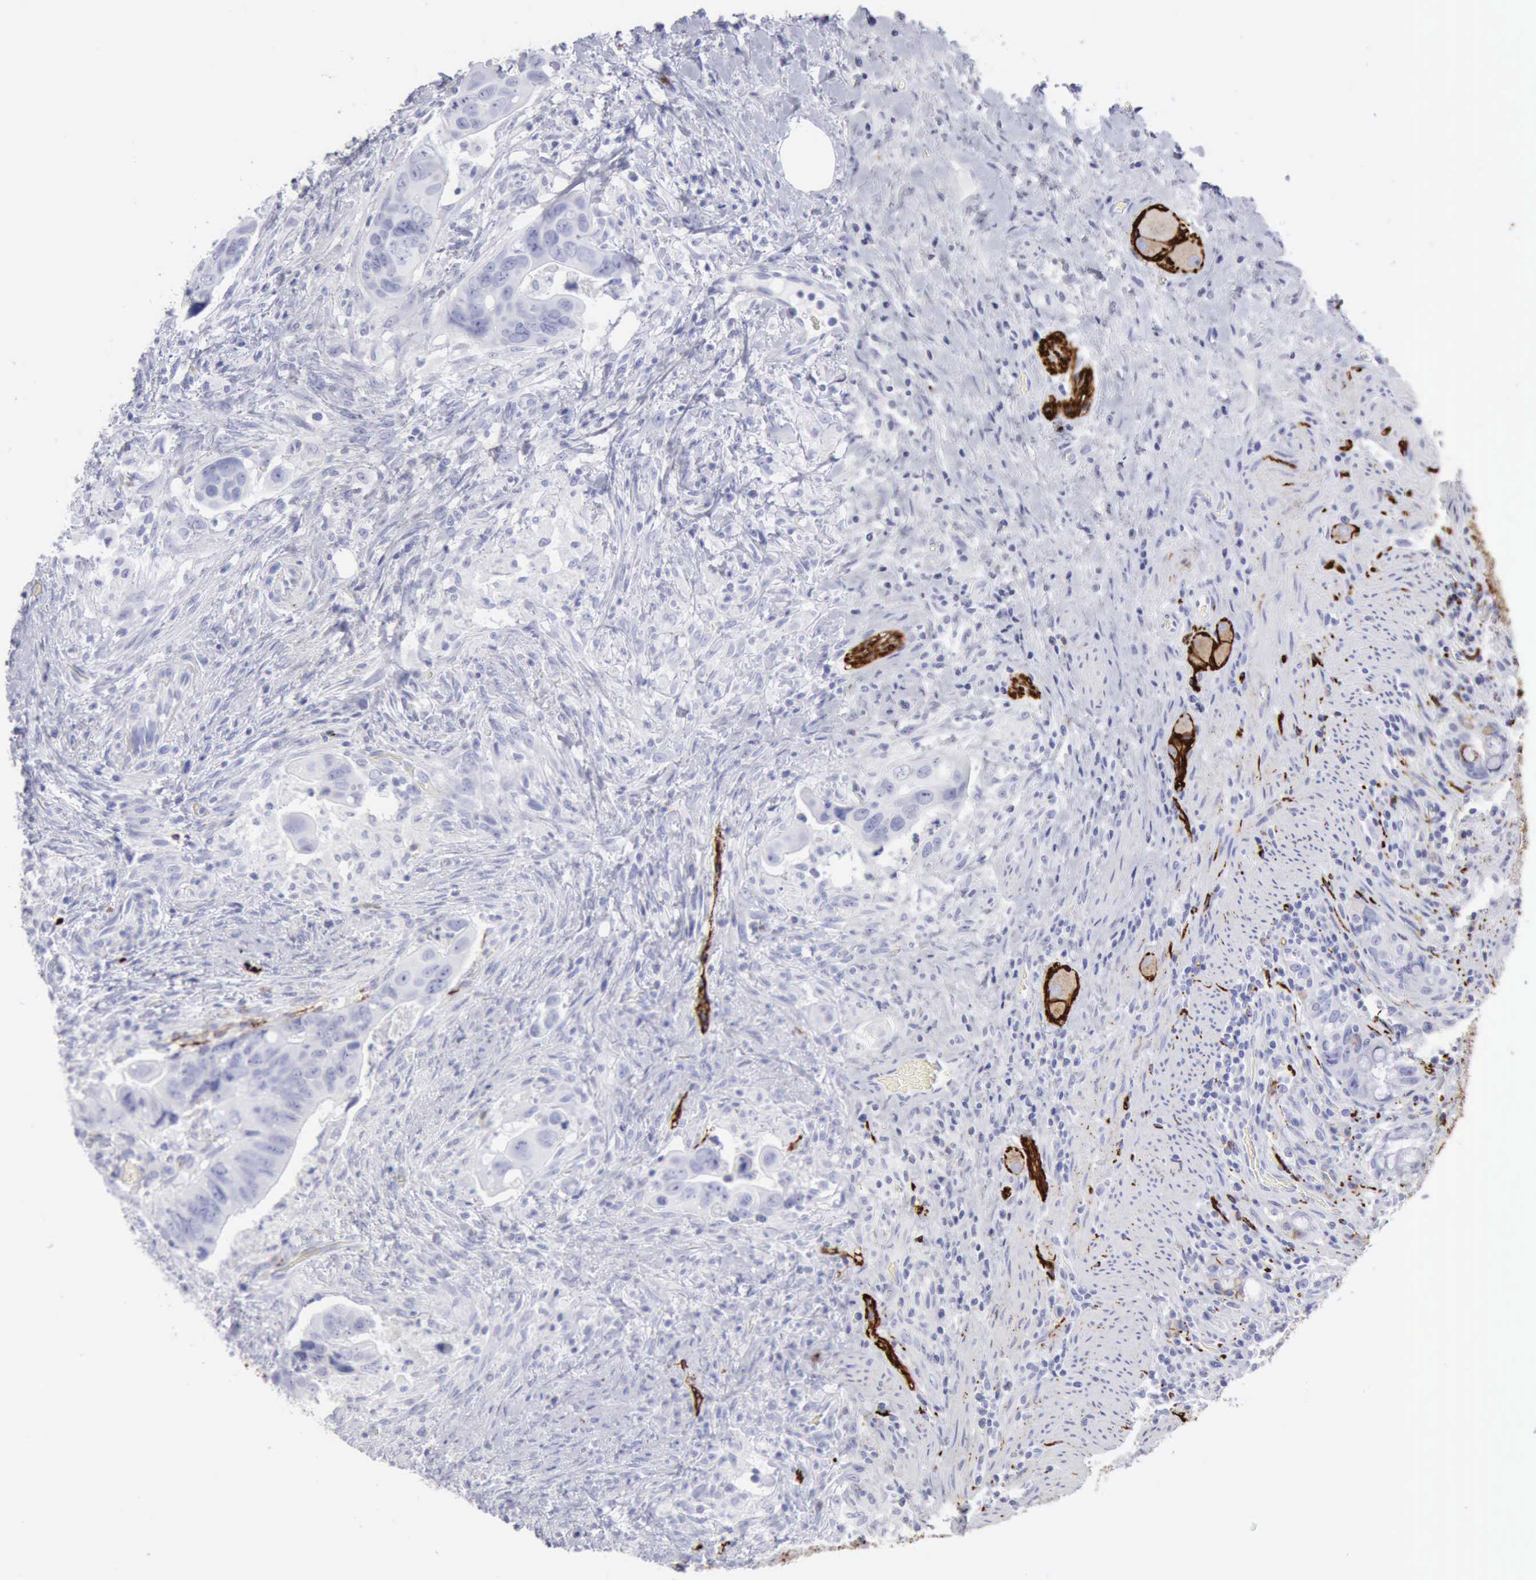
{"staining": {"intensity": "negative", "quantity": "none", "location": "none"}, "tissue": "colorectal cancer", "cell_type": "Tumor cells", "image_type": "cancer", "snomed": [{"axis": "morphology", "description": "Adenocarcinoma, NOS"}, {"axis": "topography", "description": "Rectum"}], "caption": "This image is of colorectal cancer stained with IHC to label a protein in brown with the nuclei are counter-stained blue. There is no positivity in tumor cells.", "gene": "NCAM1", "patient": {"sex": "male", "age": 53}}